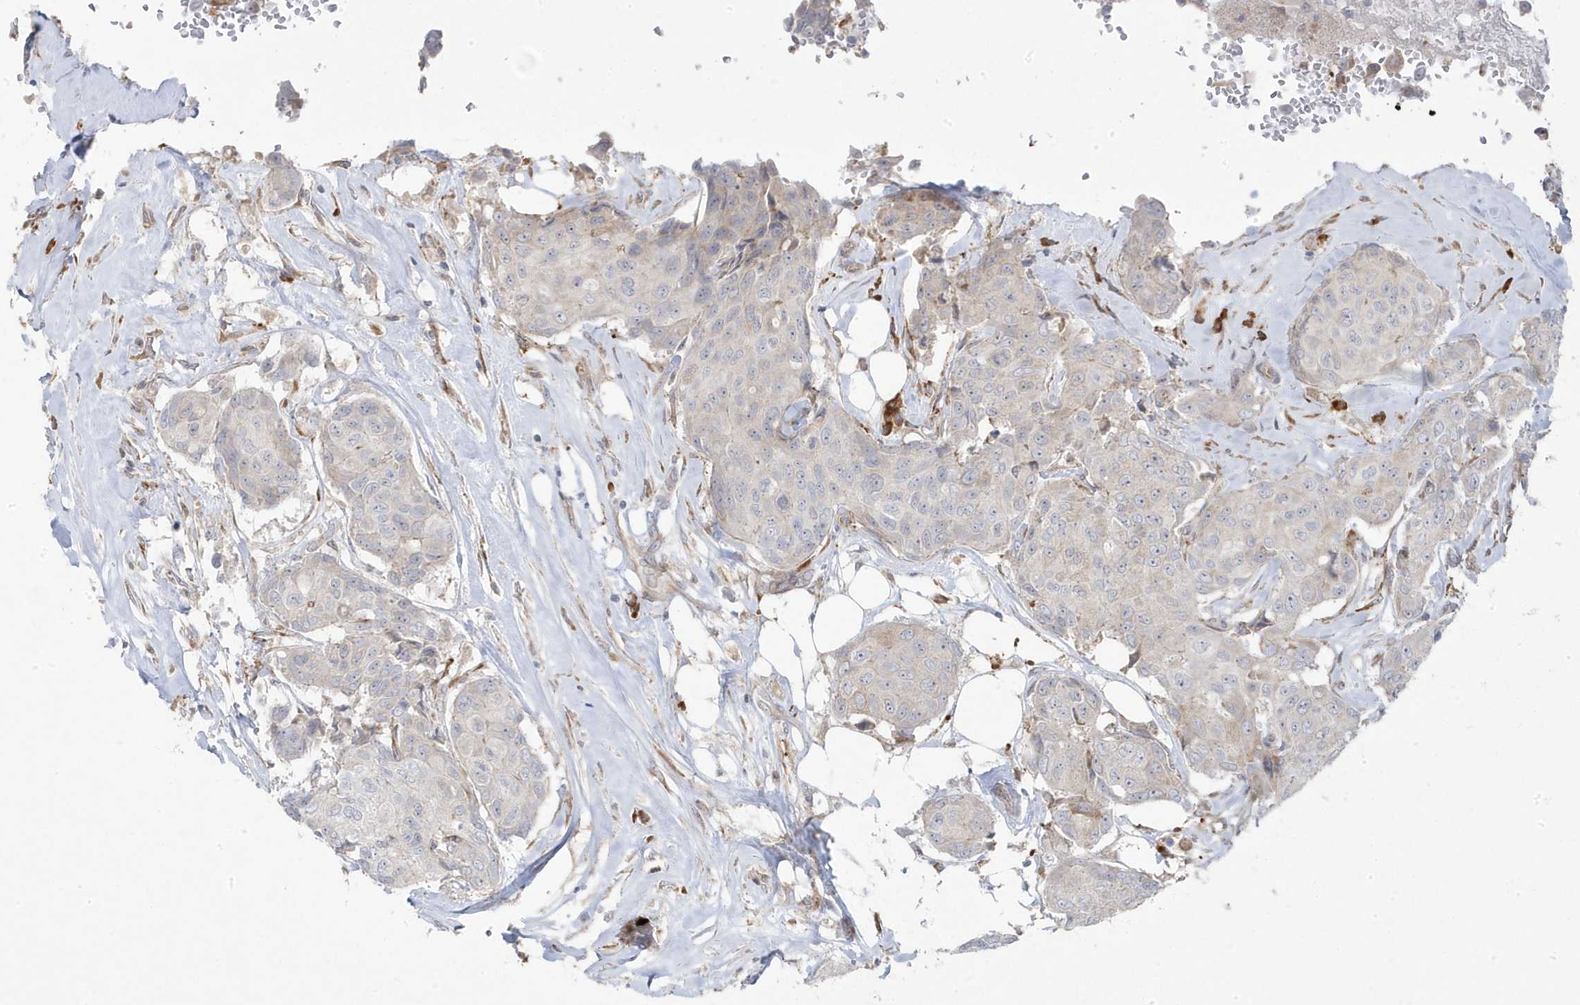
{"staining": {"intensity": "negative", "quantity": "none", "location": "none"}, "tissue": "breast cancer", "cell_type": "Tumor cells", "image_type": "cancer", "snomed": [{"axis": "morphology", "description": "Duct carcinoma"}, {"axis": "topography", "description": "Breast"}], "caption": "Immunohistochemical staining of human breast cancer demonstrates no significant expression in tumor cells. (DAB immunohistochemistry (IHC) with hematoxylin counter stain).", "gene": "ZNF654", "patient": {"sex": "female", "age": 80}}